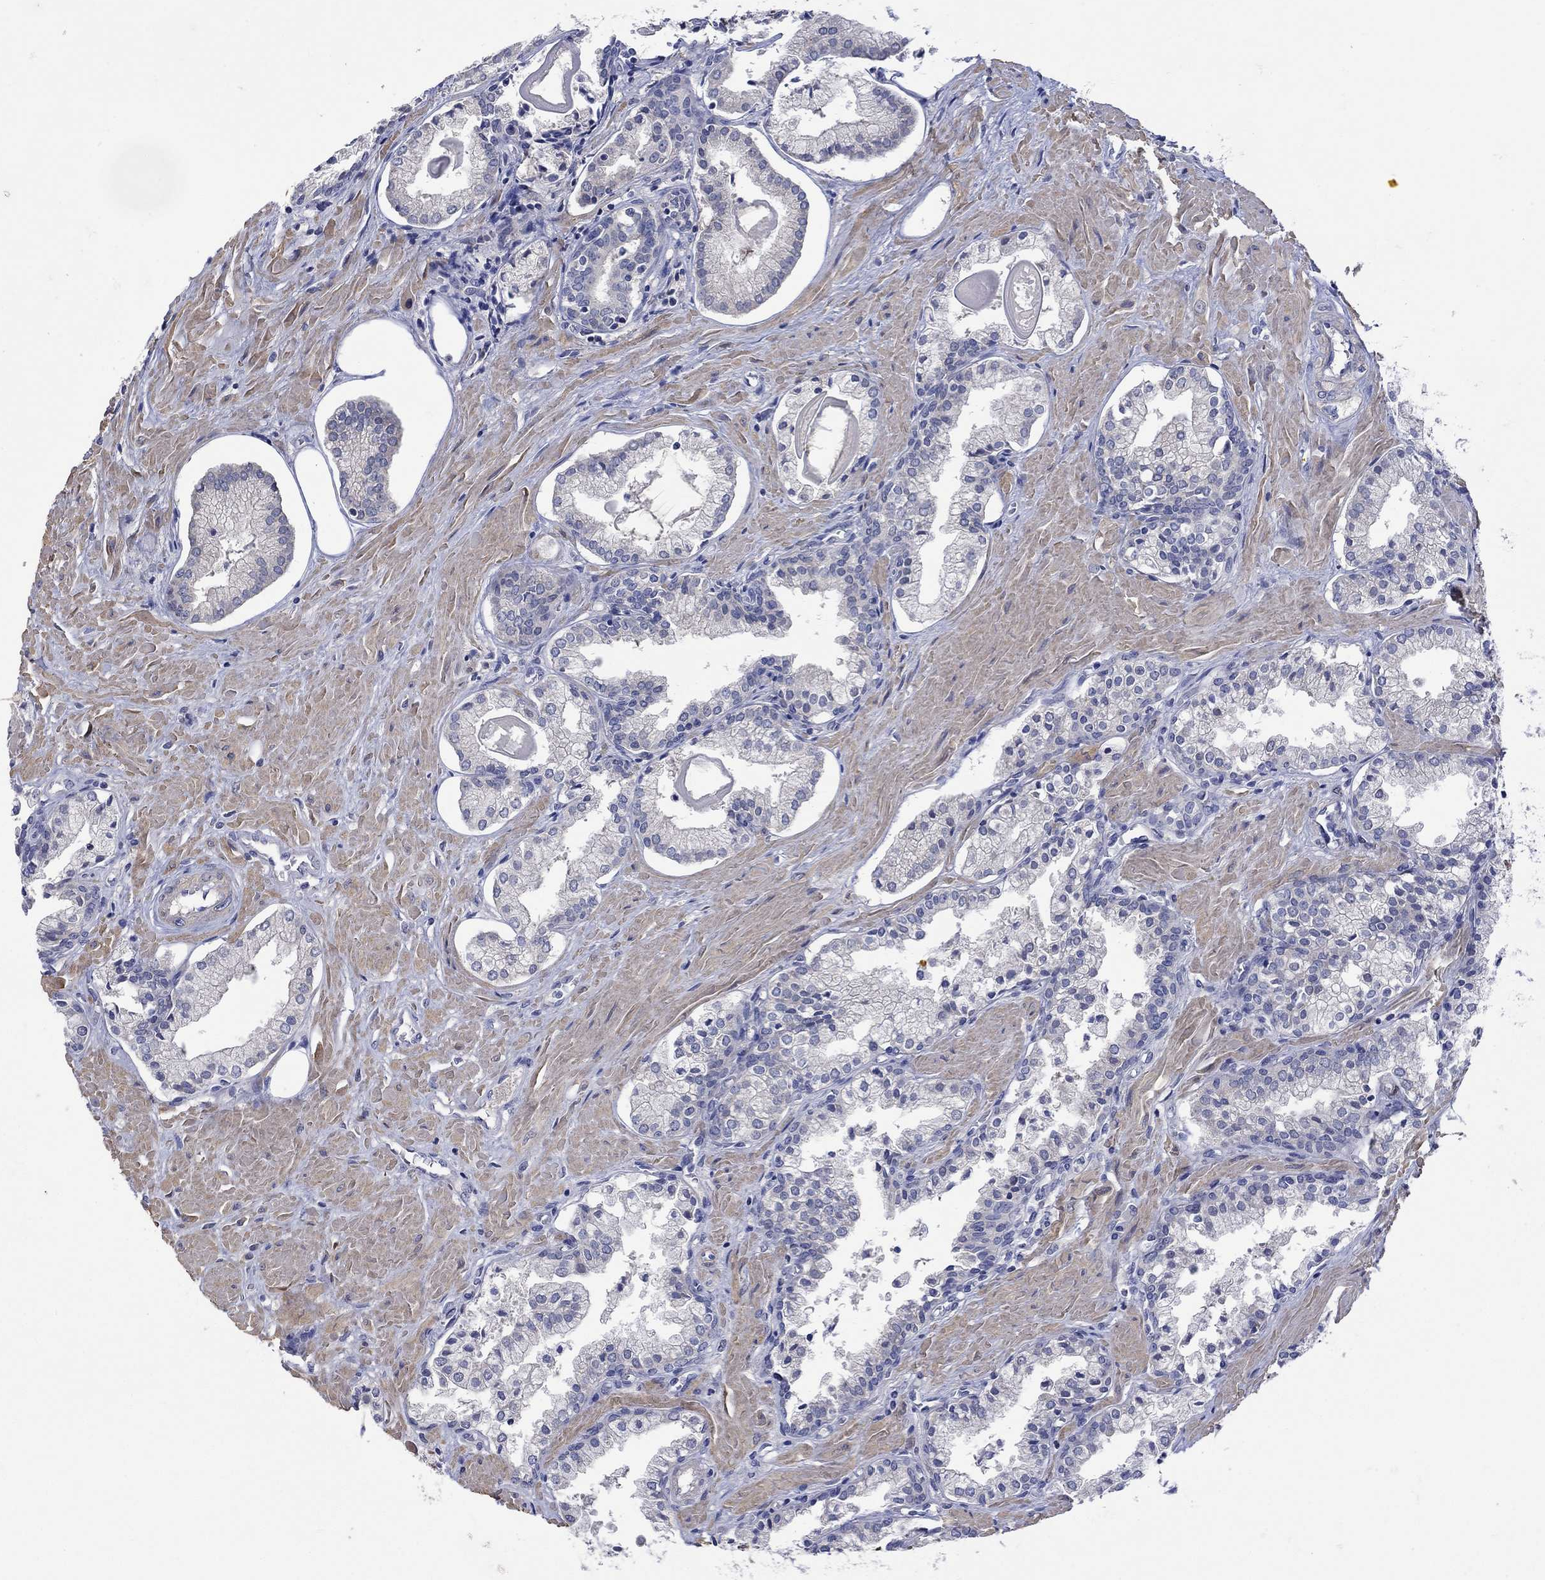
{"staining": {"intensity": "negative", "quantity": "none", "location": "none"}, "tissue": "prostate cancer", "cell_type": "Tumor cells", "image_type": "cancer", "snomed": [{"axis": "morphology", "description": "Adenocarcinoma, NOS"}, {"axis": "topography", "description": "Prostate and seminal vesicle, NOS"}, {"axis": "topography", "description": "Prostate"}], "caption": "DAB immunohistochemical staining of human adenocarcinoma (prostate) reveals no significant staining in tumor cells.", "gene": "MSI1", "patient": {"sex": "male", "age": 44}}